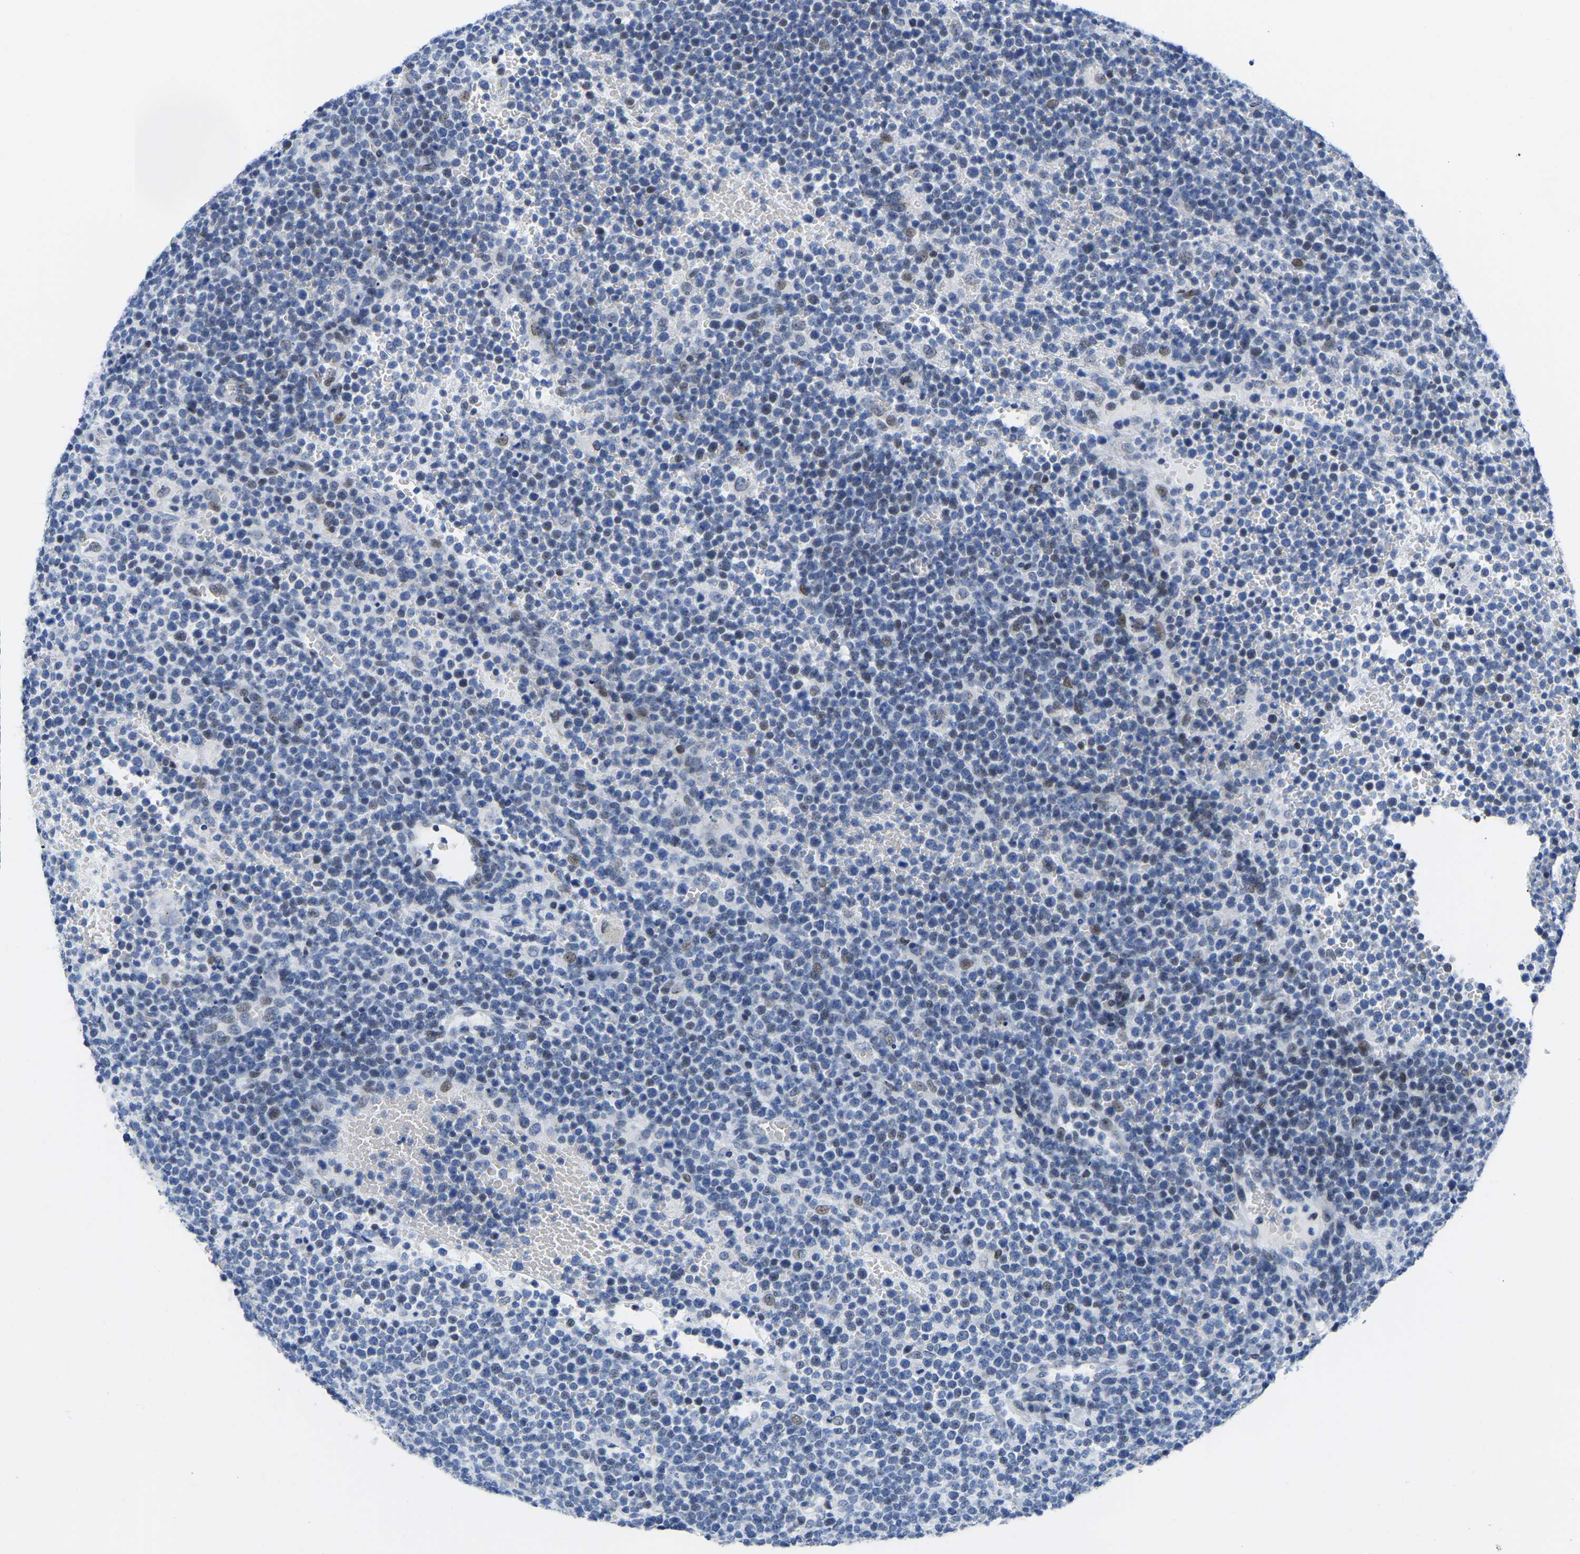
{"staining": {"intensity": "negative", "quantity": "none", "location": "none"}, "tissue": "lymphoma", "cell_type": "Tumor cells", "image_type": "cancer", "snomed": [{"axis": "morphology", "description": "Malignant lymphoma, non-Hodgkin's type, High grade"}, {"axis": "topography", "description": "Lymph node"}], "caption": "This is an immunohistochemistry (IHC) micrograph of human lymphoma. There is no expression in tumor cells.", "gene": "UPK3A", "patient": {"sex": "male", "age": 61}}